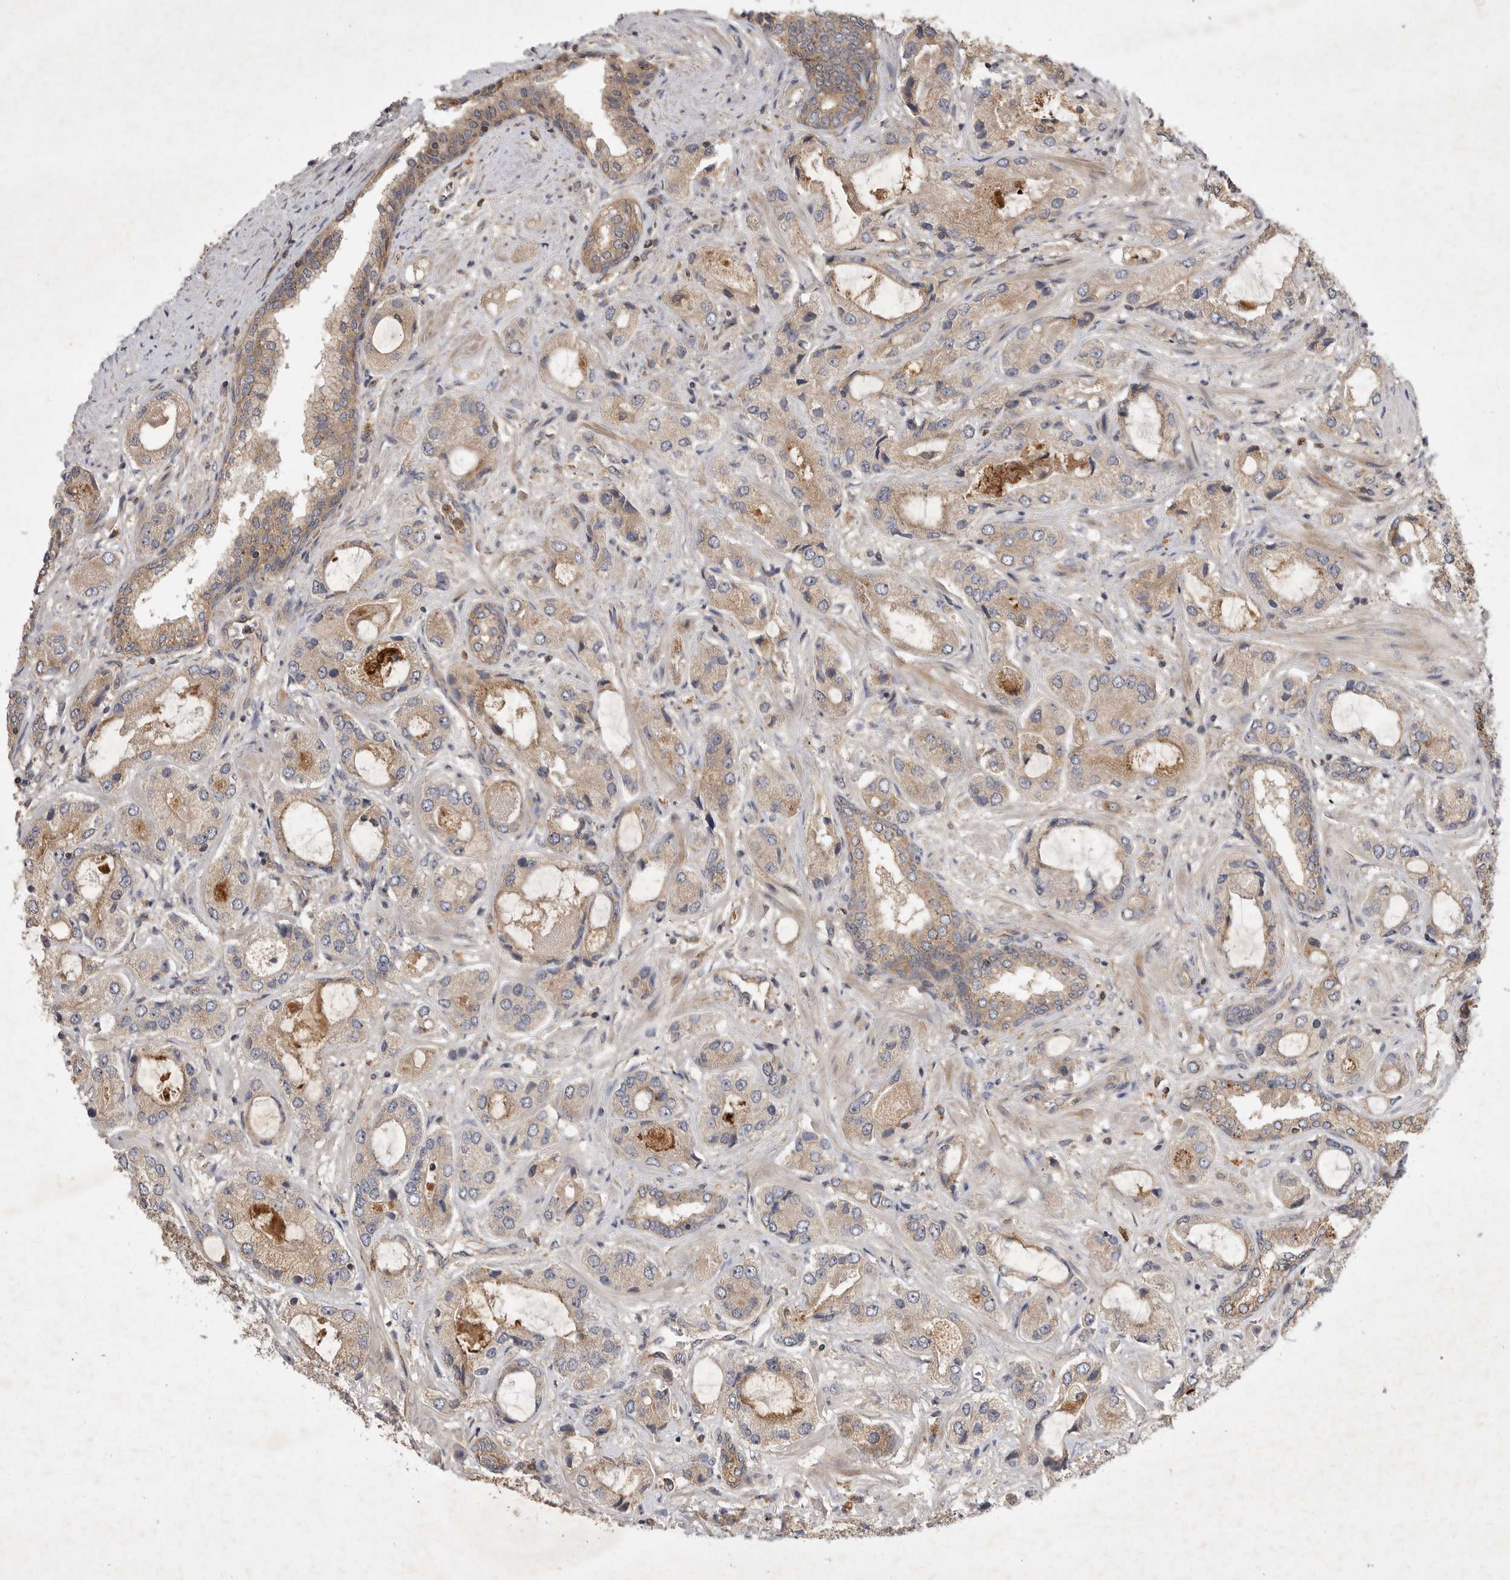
{"staining": {"intensity": "weak", "quantity": ">75%", "location": "cytoplasmic/membranous"}, "tissue": "prostate cancer", "cell_type": "Tumor cells", "image_type": "cancer", "snomed": [{"axis": "morphology", "description": "Normal tissue, NOS"}, {"axis": "morphology", "description": "Adenocarcinoma, High grade"}, {"axis": "topography", "description": "Prostate"}, {"axis": "topography", "description": "Peripheral nerve tissue"}], "caption": "Immunohistochemical staining of human prostate cancer (adenocarcinoma (high-grade)) reveals low levels of weak cytoplasmic/membranous positivity in approximately >75% of tumor cells.", "gene": "ZNF232", "patient": {"sex": "male", "age": 59}}